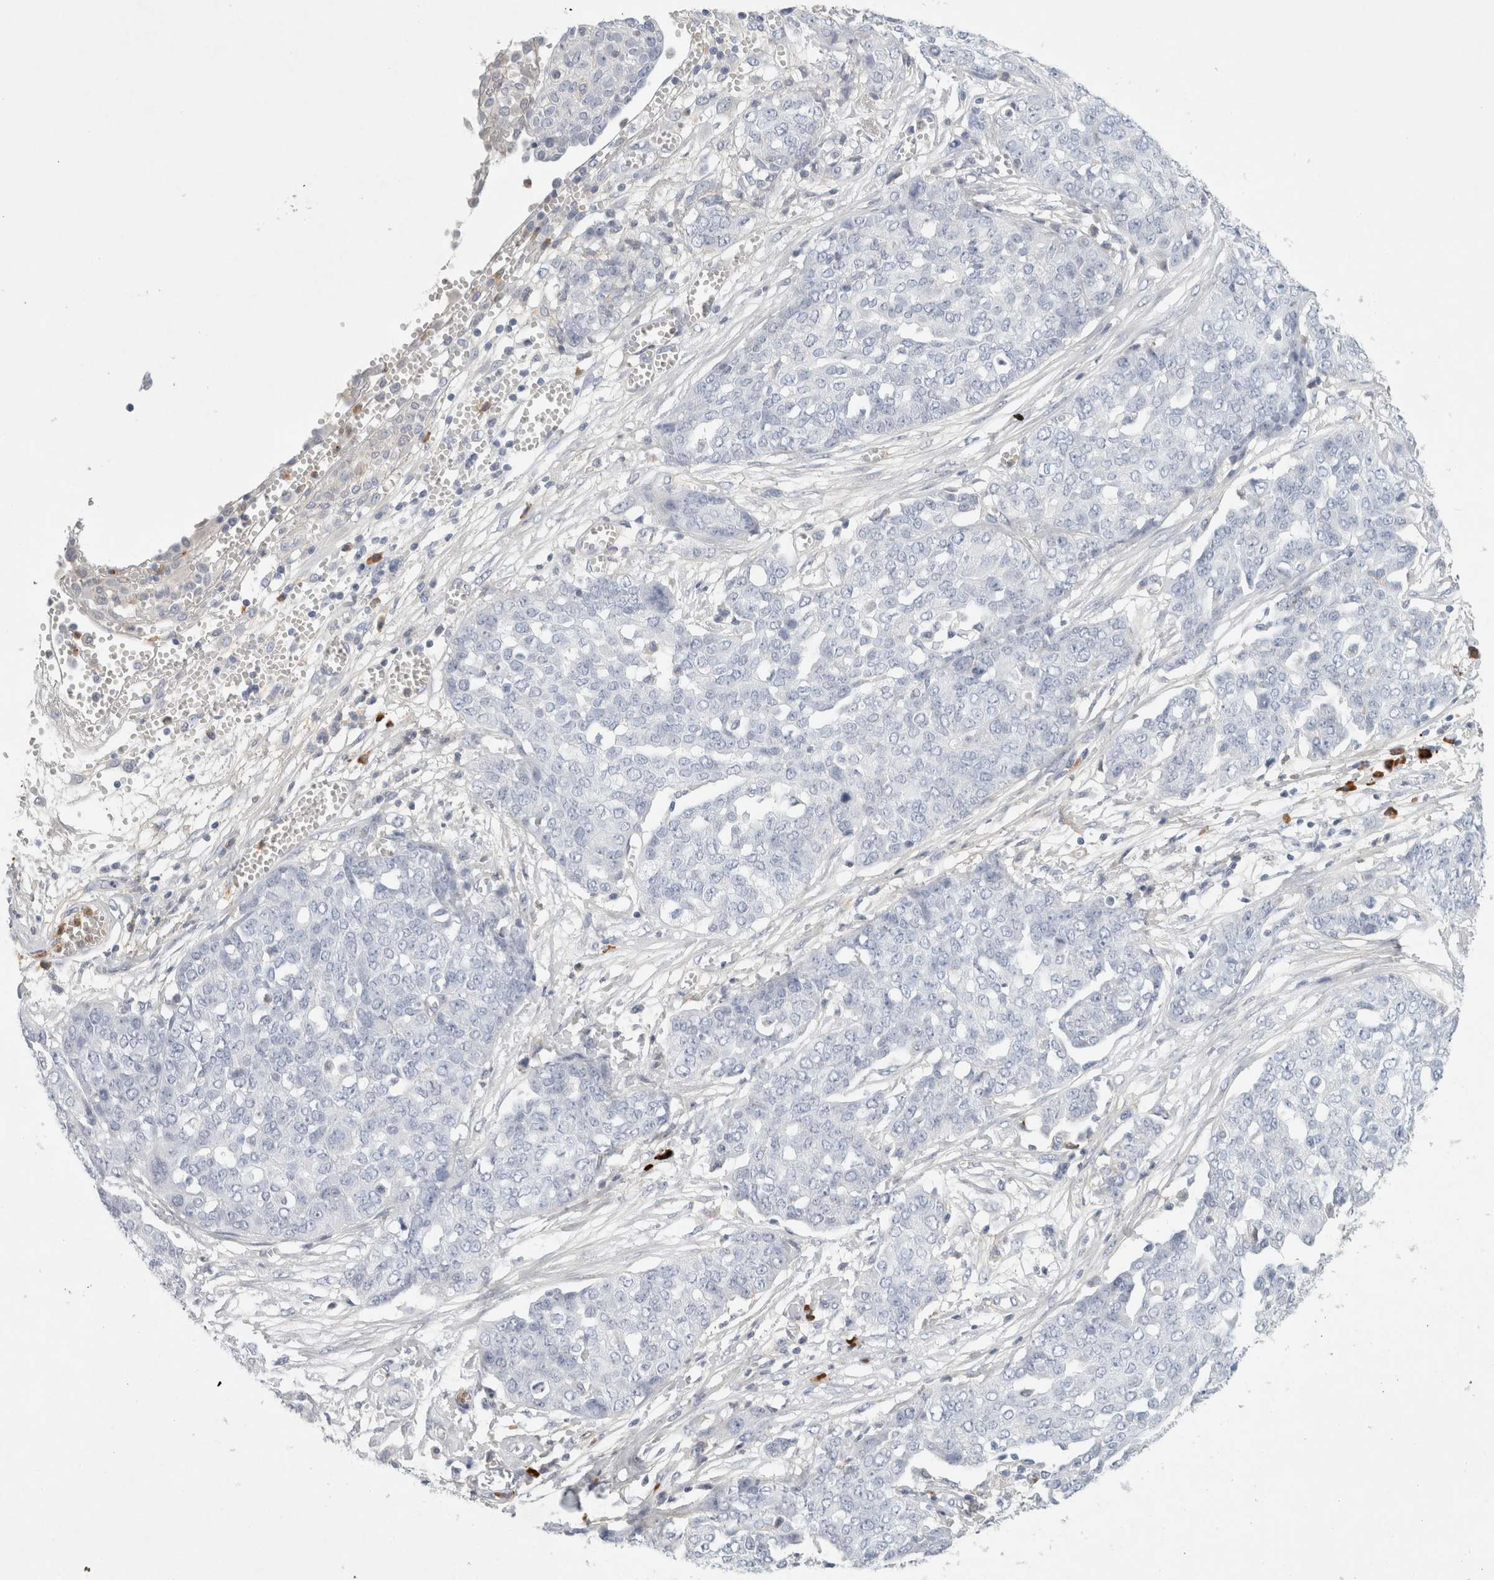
{"staining": {"intensity": "negative", "quantity": "none", "location": "none"}, "tissue": "ovarian cancer", "cell_type": "Tumor cells", "image_type": "cancer", "snomed": [{"axis": "morphology", "description": "Cystadenocarcinoma, serous, NOS"}, {"axis": "topography", "description": "Soft tissue"}, {"axis": "topography", "description": "Ovary"}], "caption": "This photomicrograph is of ovarian cancer stained with IHC to label a protein in brown with the nuclei are counter-stained blue. There is no expression in tumor cells.", "gene": "FGL2", "patient": {"sex": "female", "age": 57}}